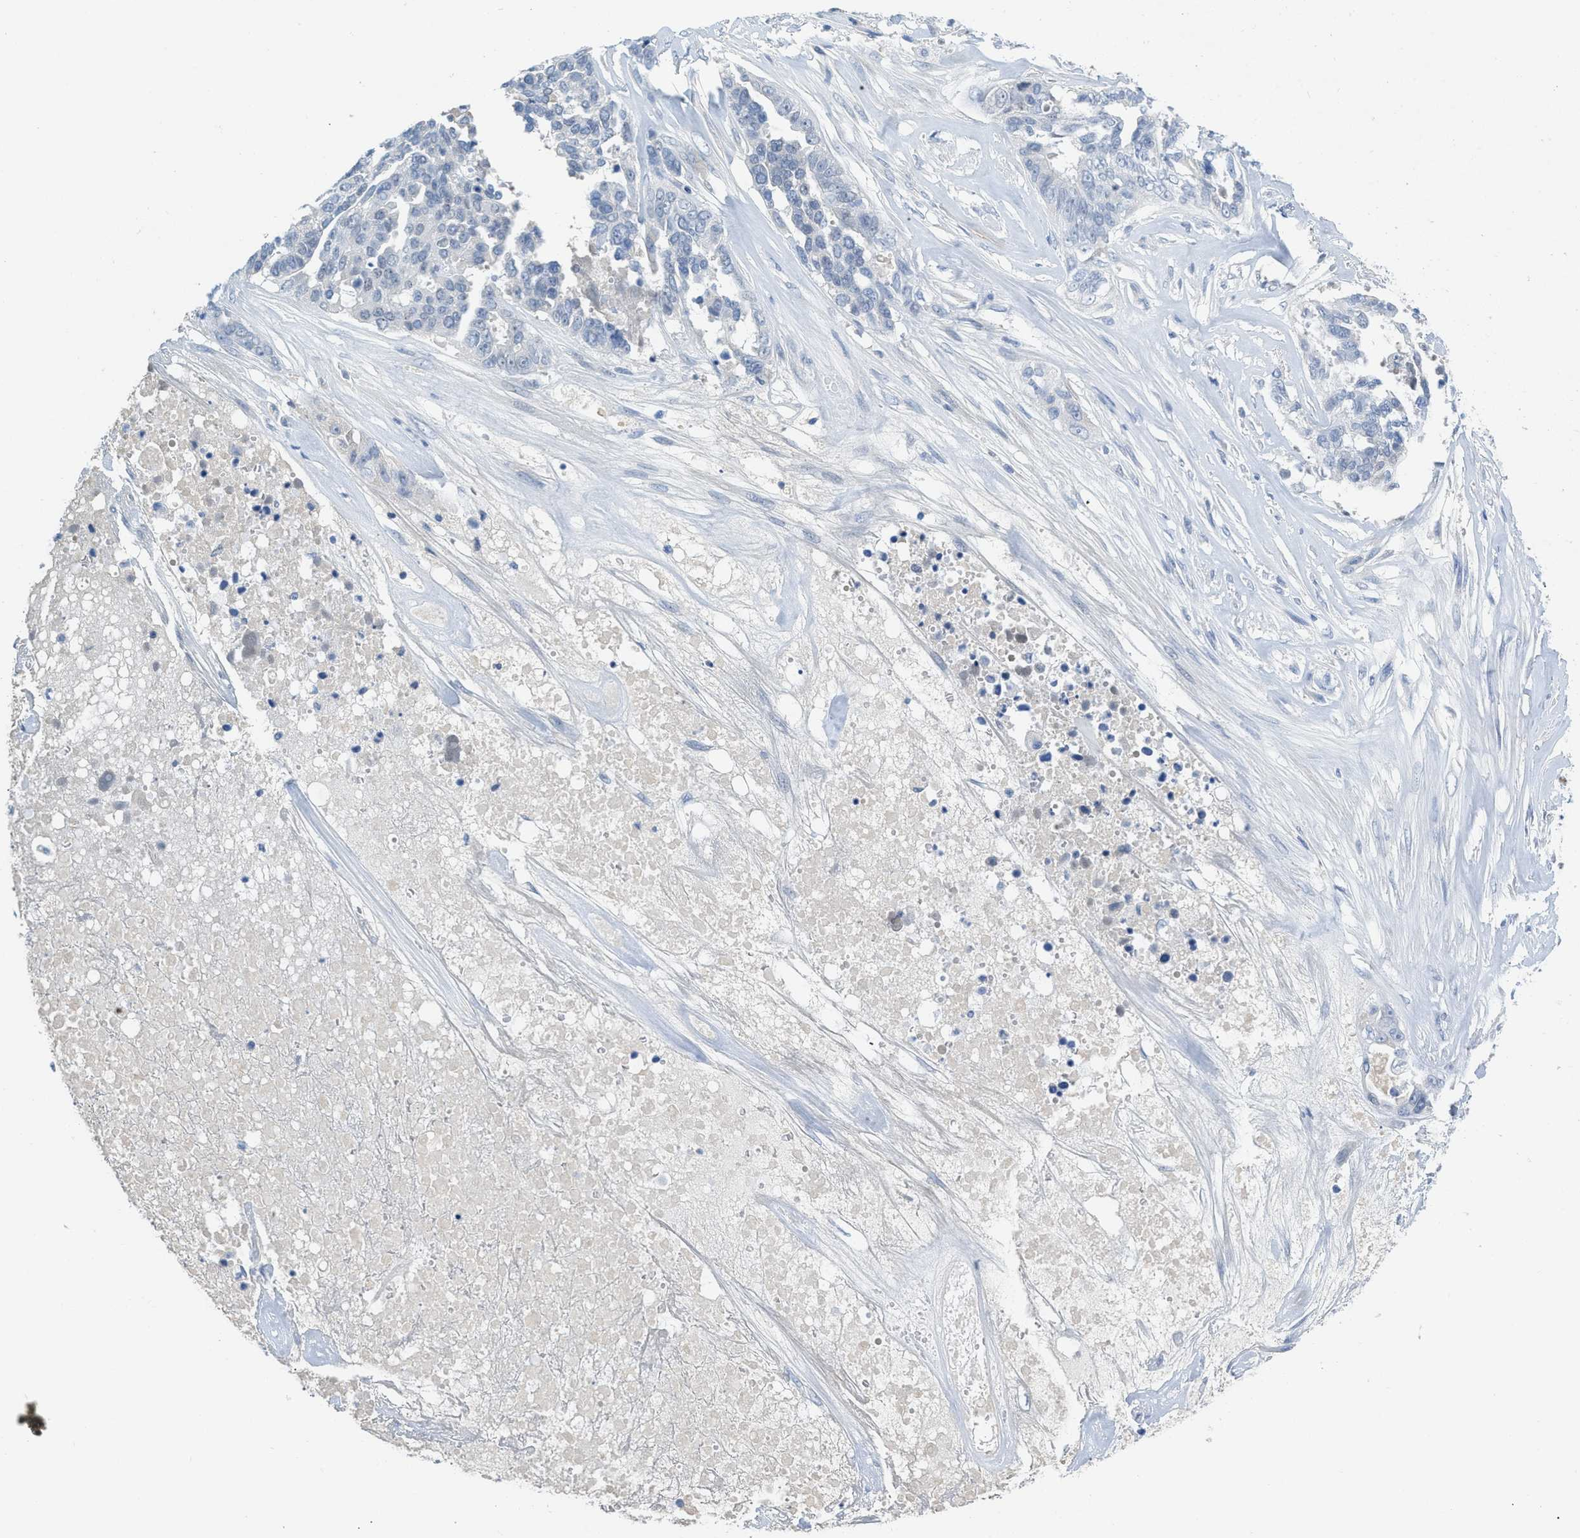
{"staining": {"intensity": "negative", "quantity": "none", "location": "none"}, "tissue": "ovarian cancer", "cell_type": "Tumor cells", "image_type": "cancer", "snomed": [{"axis": "morphology", "description": "Cystadenocarcinoma, serous, NOS"}, {"axis": "topography", "description": "Ovary"}], "caption": "This is an IHC histopathology image of human ovarian cancer (serous cystadenocarcinoma). There is no positivity in tumor cells.", "gene": "HSF2", "patient": {"sex": "female", "age": 44}}